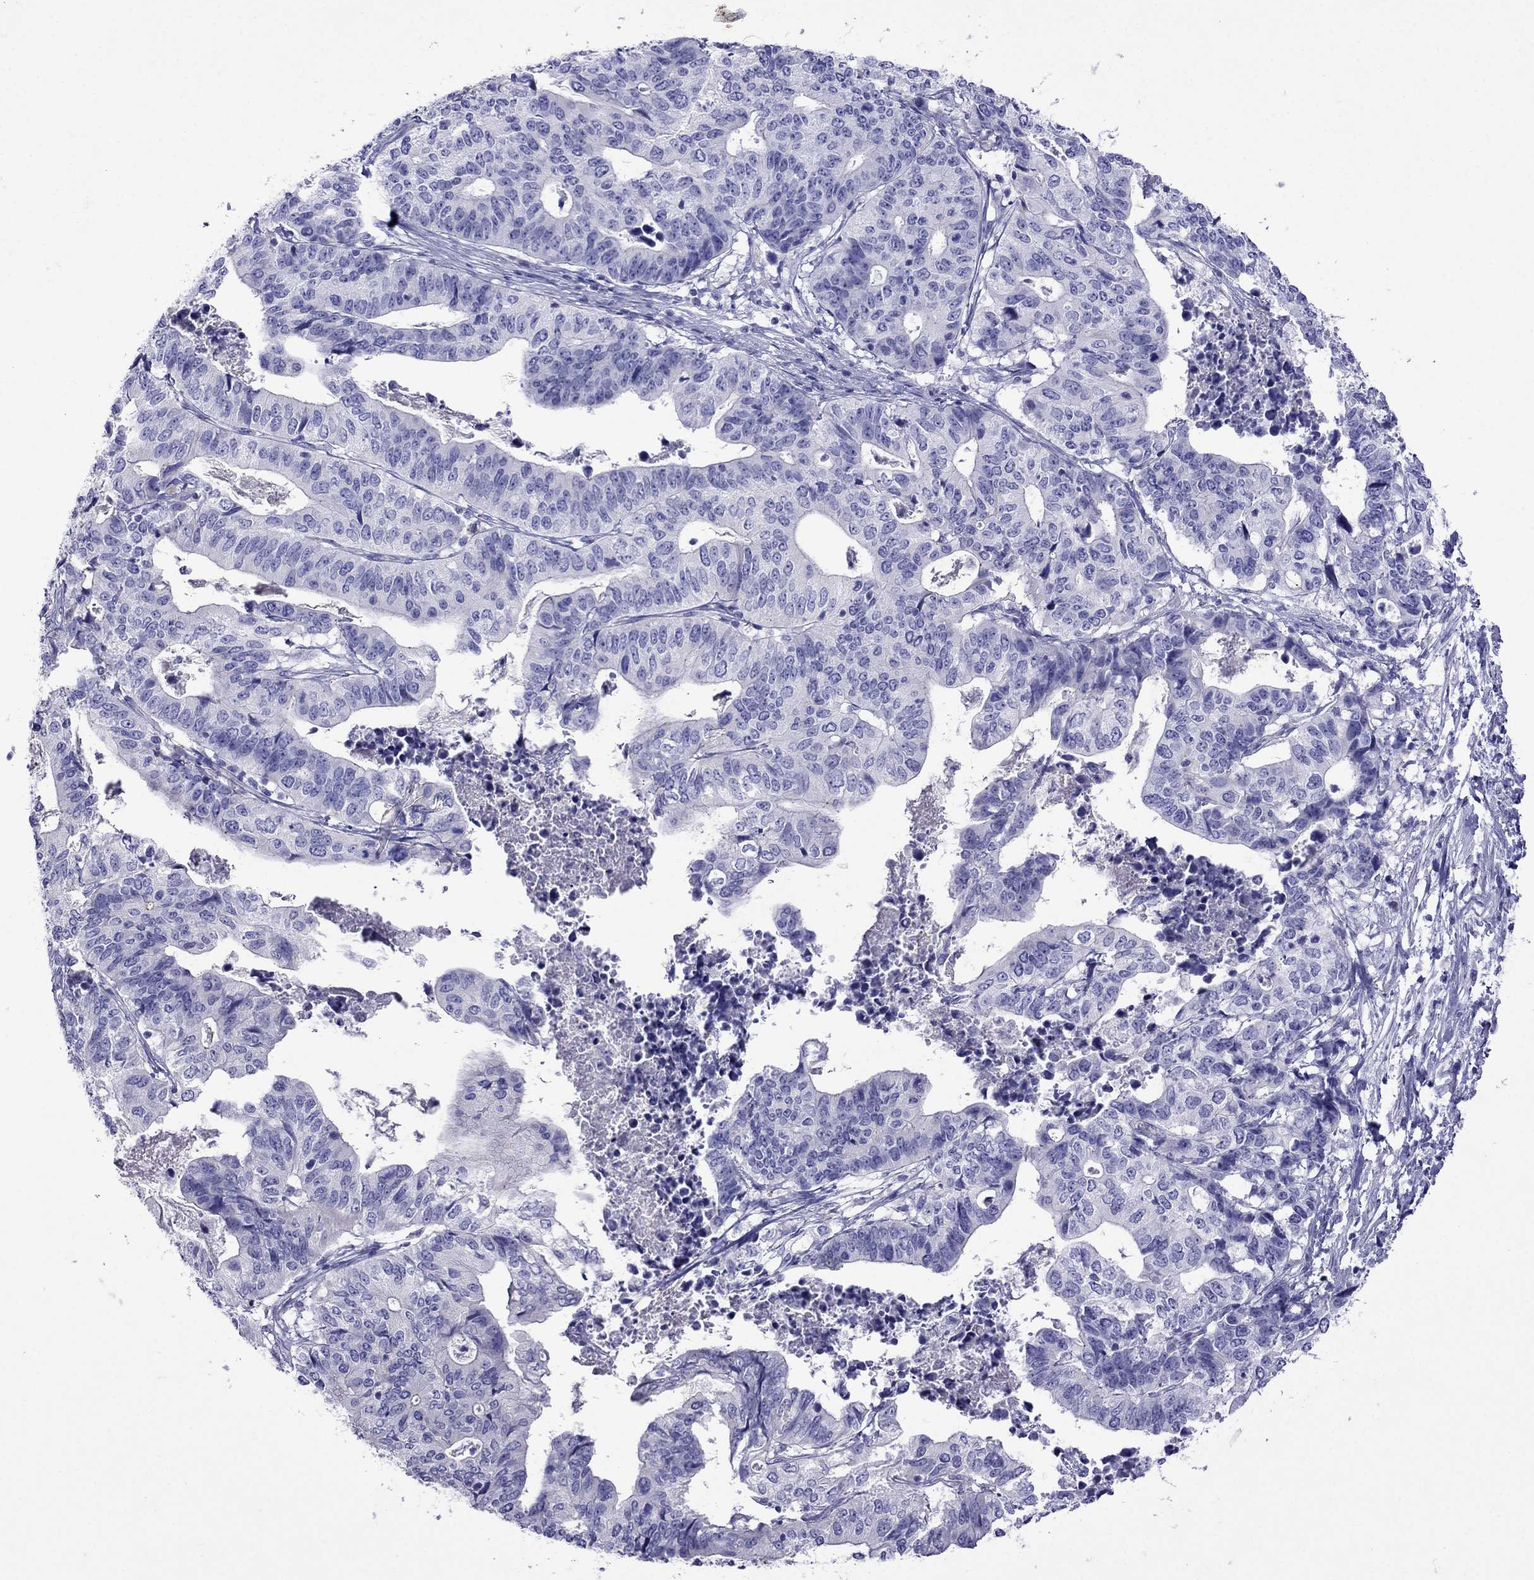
{"staining": {"intensity": "negative", "quantity": "none", "location": "none"}, "tissue": "stomach cancer", "cell_type": "Tumor cells", "image_type": "cancer", "snomed": [{"axis": "morphology", "description": "Adenocarcinoma, NOS"}, {"axis": "topography", "description": "Stomach, upper"}], "caption": "There is no significant staining in tumor cells of stomach cancer (adenocarcinoma).", "gene": "TDRD1", "patient": {"sex": "female", "age": 67}}